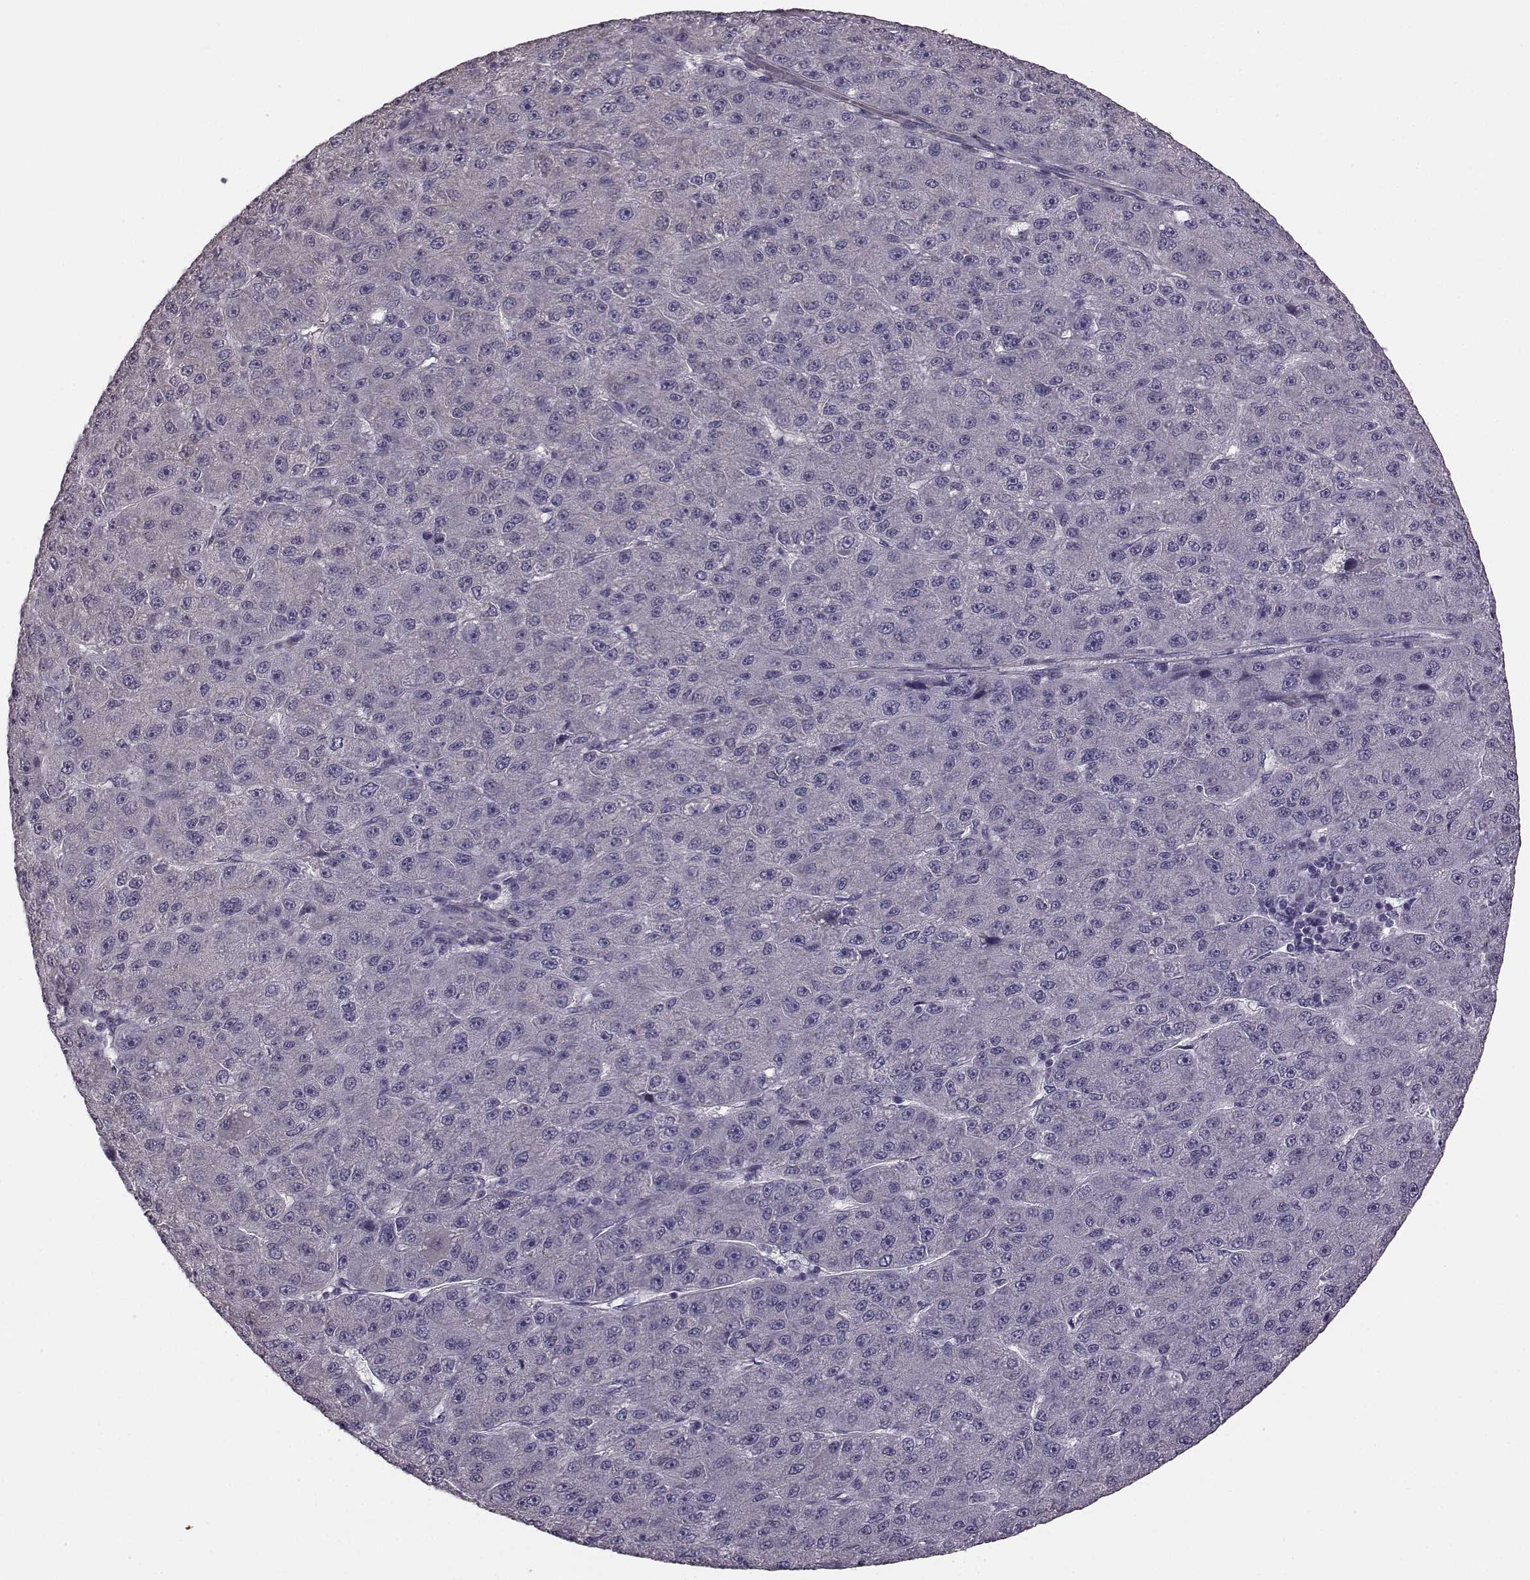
{"staining": {"intensity": "negative", "quantity": "none", "location": "none"}, "tissue": "liver cancer", "cell_type": "Tumor cells", "image_type": "cancer", "snomed": [{"axis": "morphology", "description": "Carcinoma, Hepatocellular, NOS"}, {"axis": "topography", "description": "Liver"}], "caption": "An immunohistochemistry (IHC) micrograph of hepatocellular carcinoma (liver) is shown. There is no staining in tumor cells of hepatocellular carcinoma (liver). Nuclei are stained in blue.", "gene": "GRK1", "patient": {"sex": "male", "age": 67}}